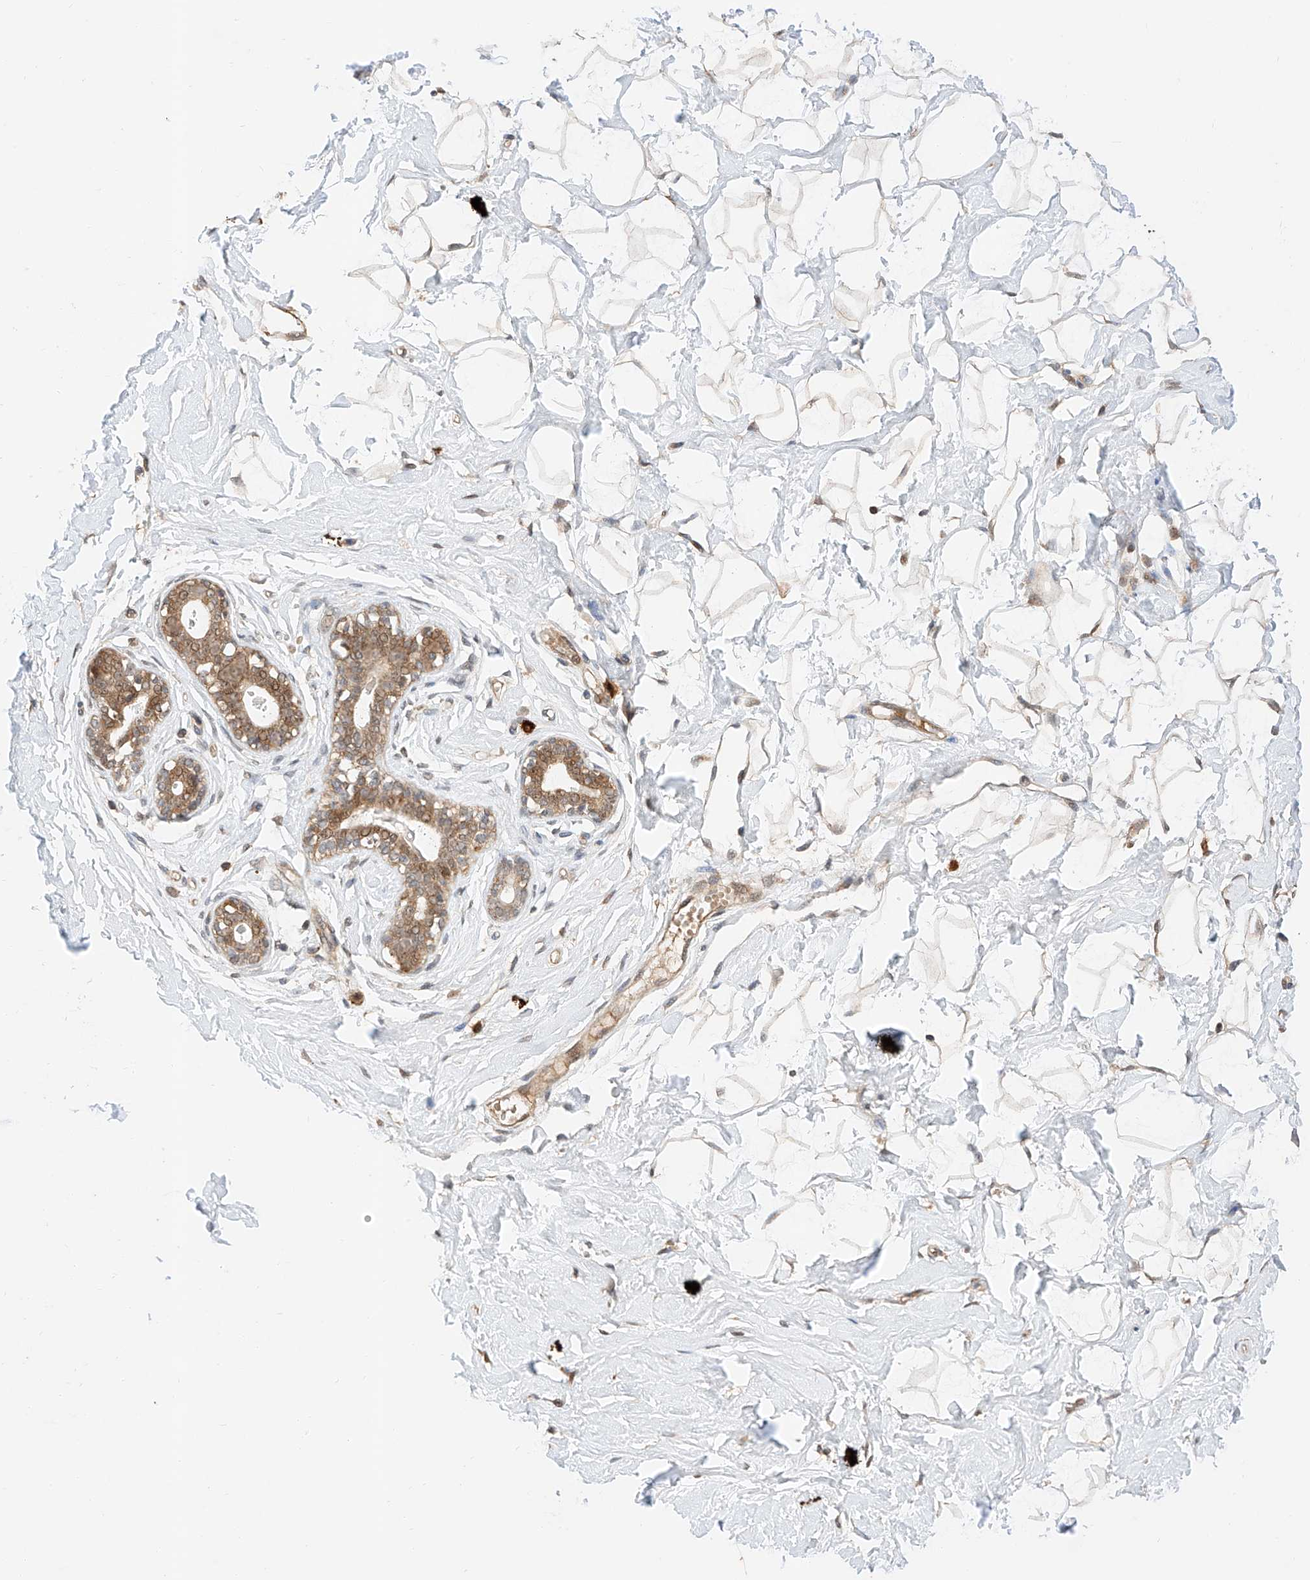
{"staining": {"intensity": "weak", "quantity": "25%-75%", "location": "cytoplasmic/membranous"}, "tissue": "breast", "cell_type": "Adipocytes", "image_type": "normal", "snomed": [{"axis": "morphology", "description": "Normal tissue, NOS"}, {"axis": "morphology", "description": "Adenoma, NOS"}, {"axis": "topography", "description": "Breast"}], "caption": "Human breast stained for a protein (brown) demonstrates weak cytoplasmic/membranous positive positivity in about 25%-75% of adipocytes.", "gene": "RAB23", "patient": {"sex": "female", "age": 23}}